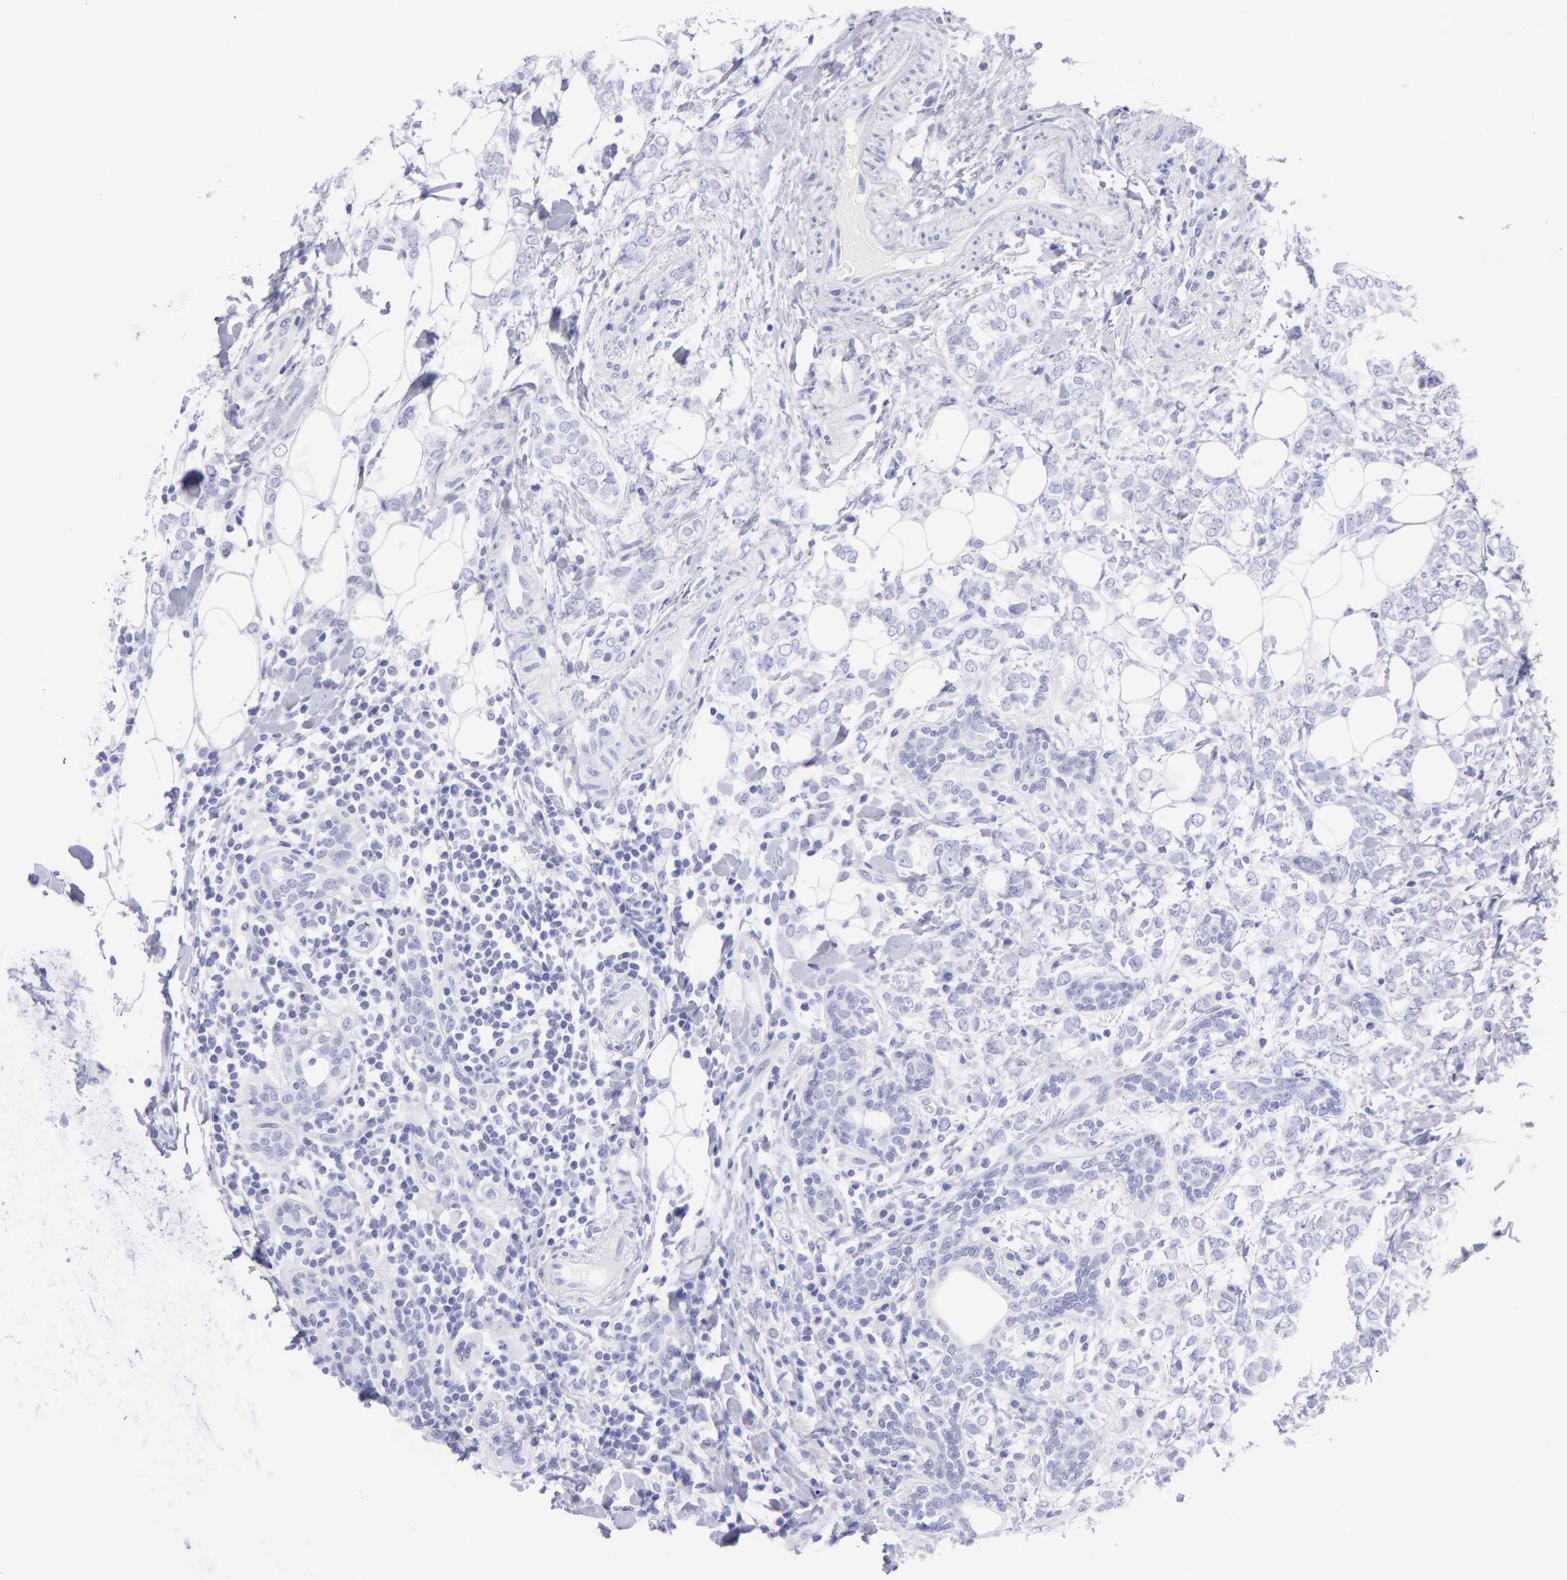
{"staining": {"intensity": "negative", "quantity": "none", "location": "none"}, "tissue": "breast cancer", "cell_type": "Tumor cells", "image_type": "cancer", "snomed": [{"axis": "morphology", "description": "Normal tissue, NOS"}, {"axis": "morphology", "description": "Lobular carcinoma"}, {"axis": "topography", "description": "Breast"}], "caption": "Immunohistochemical staining of breast lobular carcinoma shows no significant staining in tumor cells.", "gene": "SLC1A3", "patient": {"sex": "female", "age": 47}}